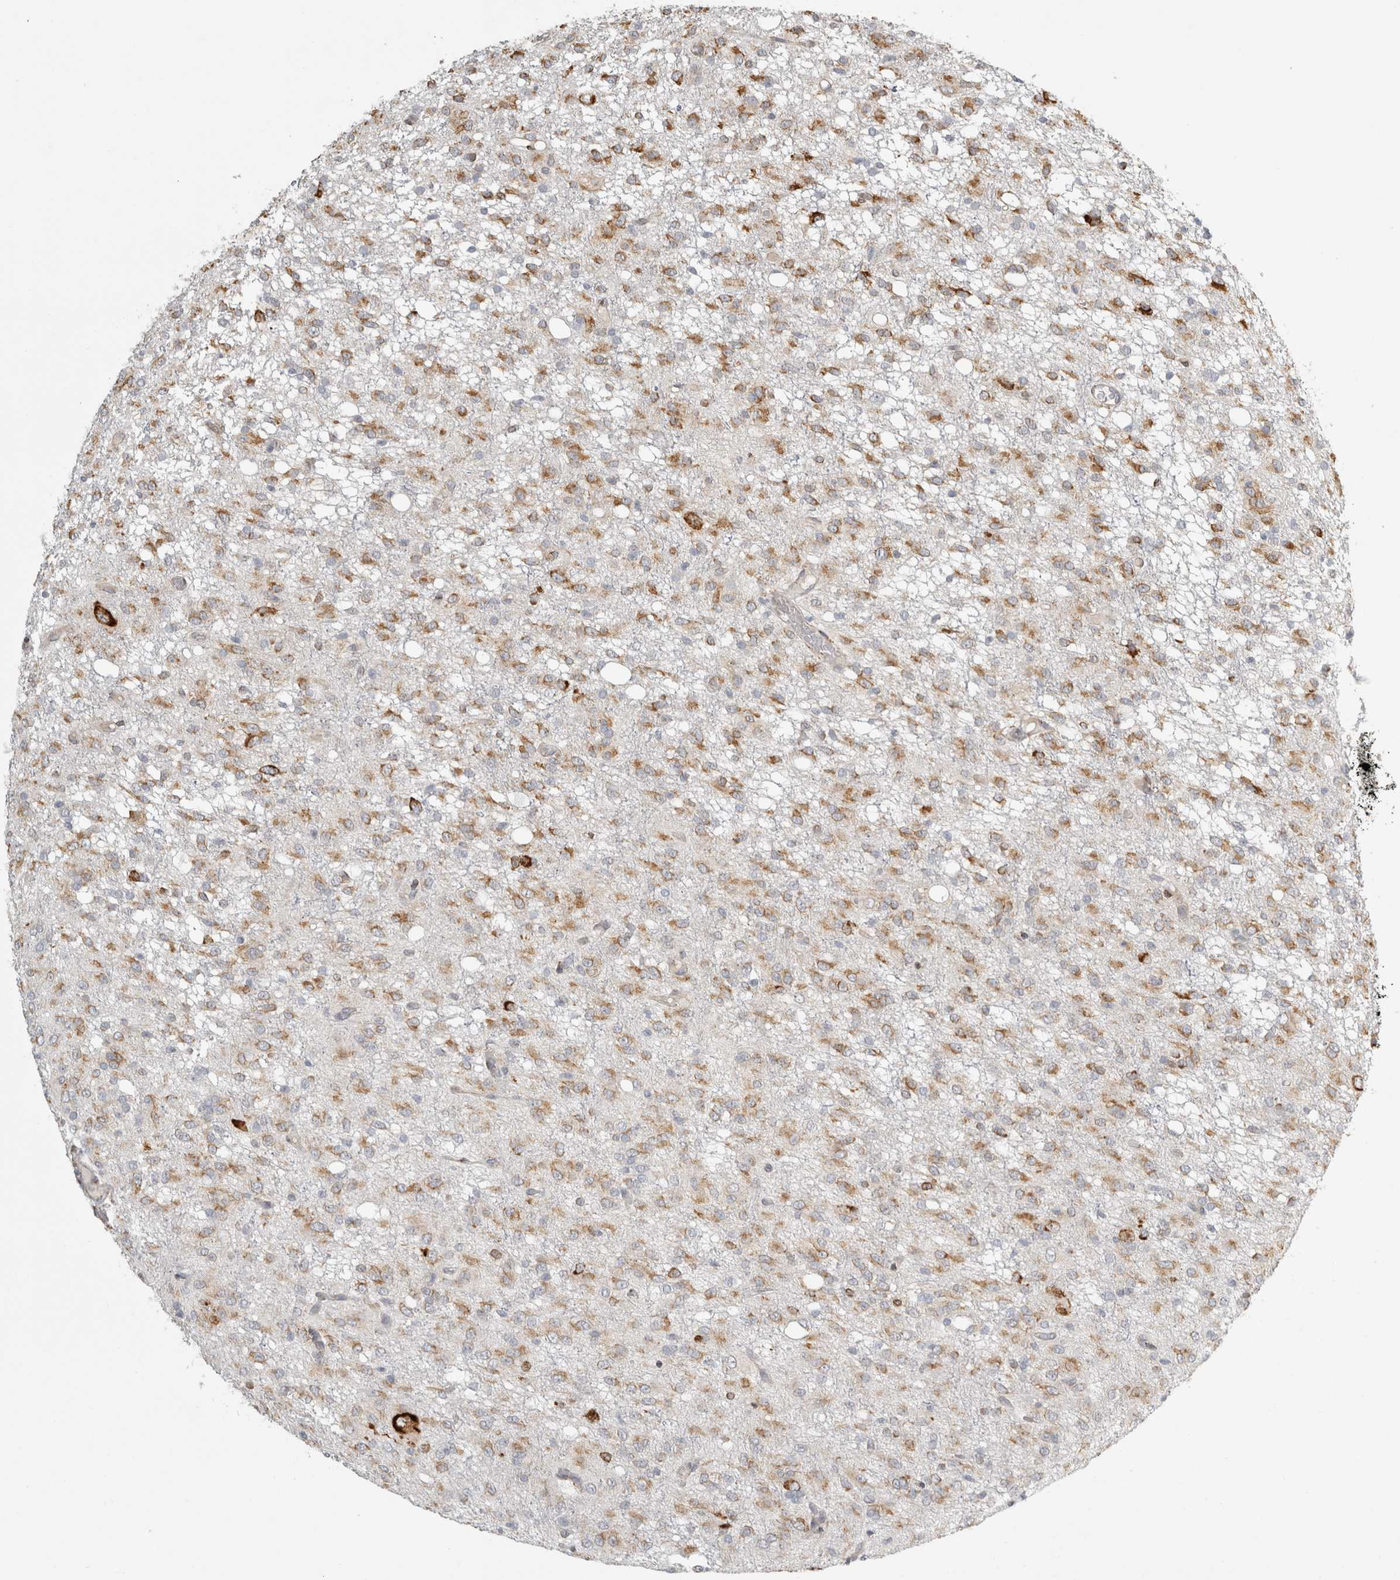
{"staining": {"intensity": "moderate", "quantity": ">75%", "location": "cytoplasmic/membranous"}, "tissue": "glioma", "cell_type": "Tumor cells", "image_type": "cancer", "snomed": [{"axis": "morphology", "description": "Glioma, malignant, High grade"}, {"axis": "topography", "description": "Brain"}], "caption": "Malignant glioma (high-grade) stained with DAB immunohistochemistry (IHC) displays medium levels of moderate cytoplasmic/membranous staining in about >75% of tumor cells. The staining was performed using DAB to visualize the protein expression in brown, while the nuclei were stained in blue with hematoxylin (Magnification: 20x).", "gene": "OSTN", "patient": {"sex": "female", "age": 59}}